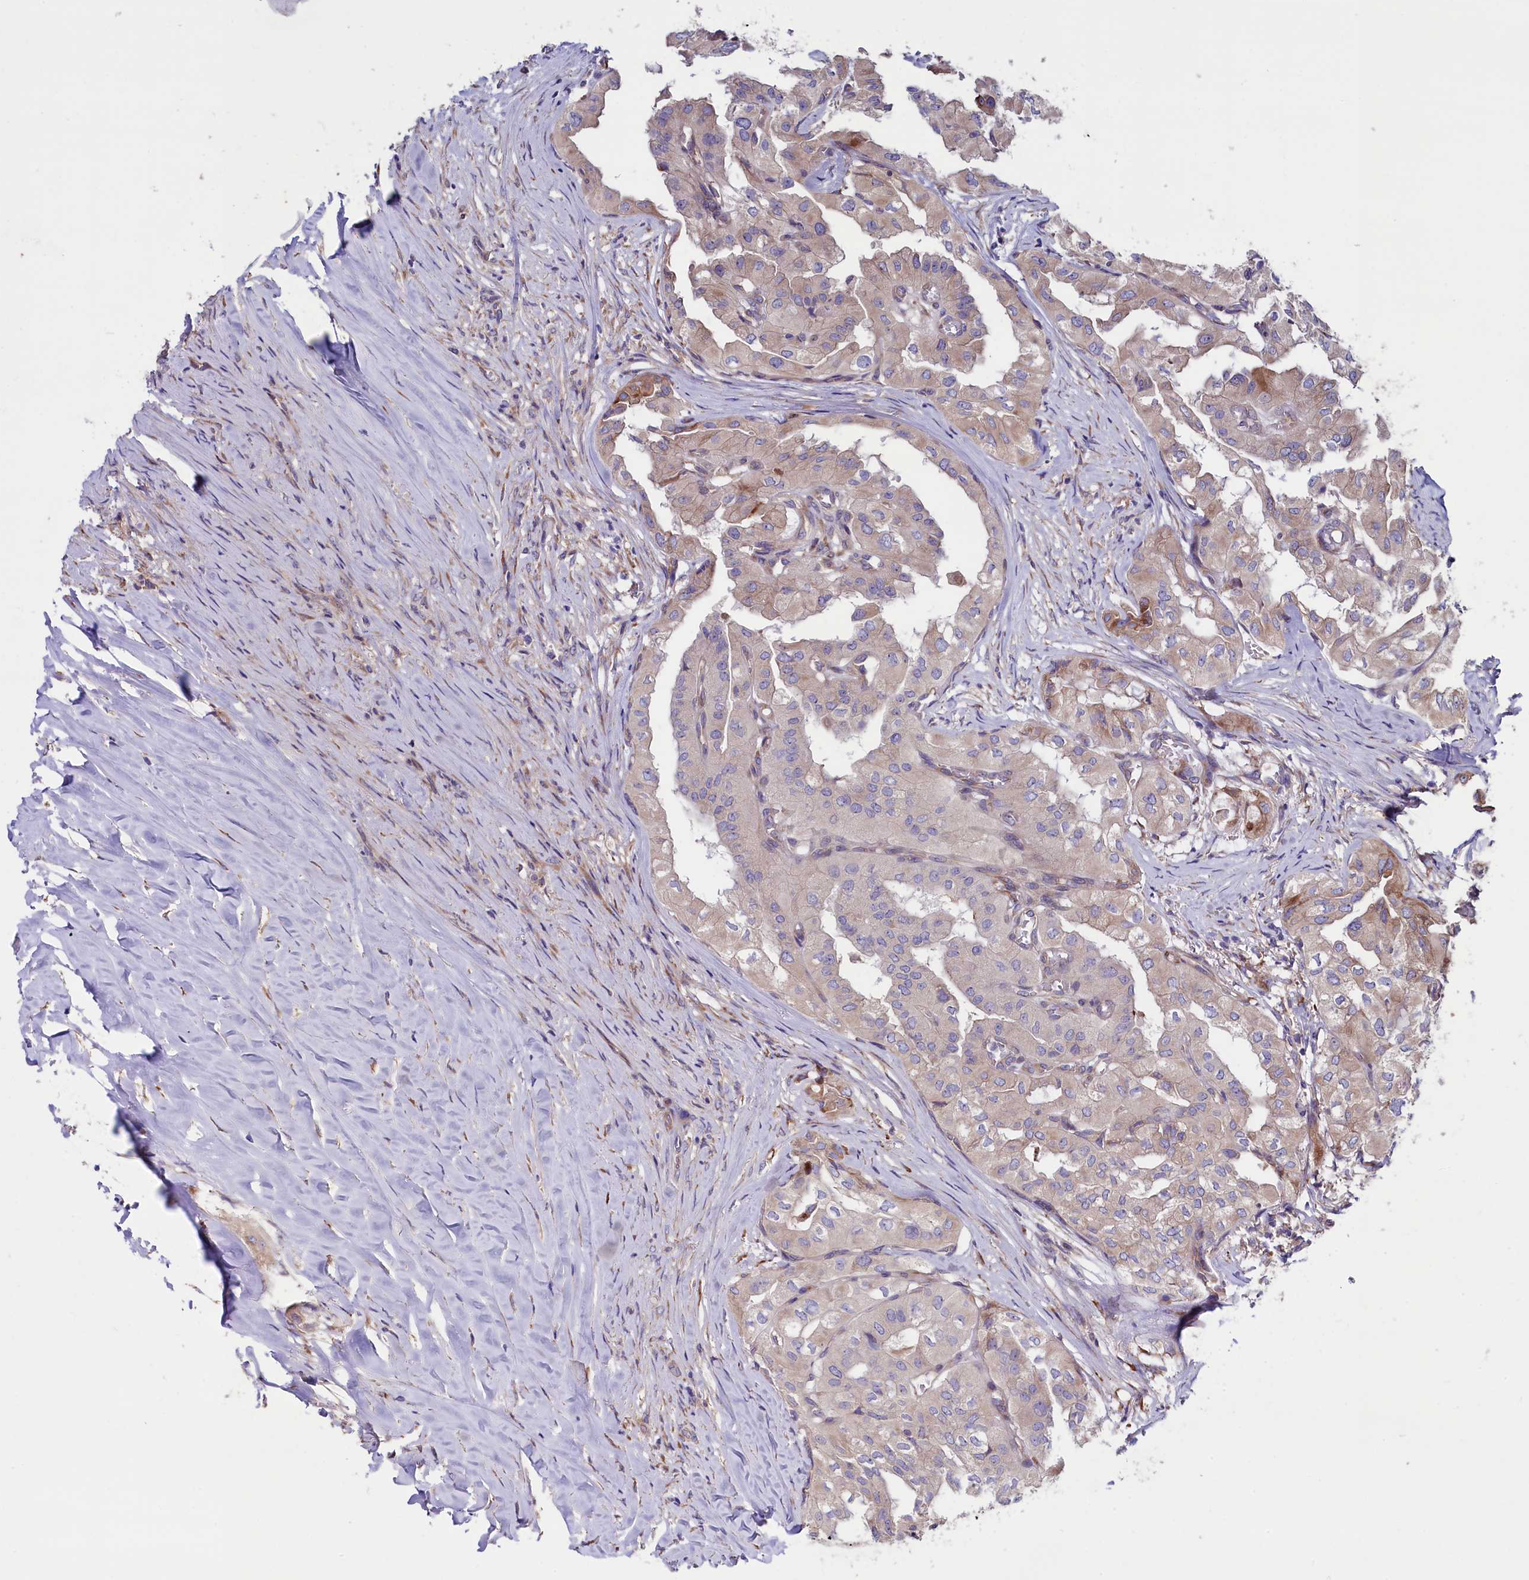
{"staining": {"intensity": "weak", "quantity": "<25%", "location": "cytoplasmic/membranous"}, "tissue": "thyroid cancer", "cell_type": "Tumor cells", "image_type": "cancer", "snomed": [{"axis": "morphology", "description": "Papillary adenocarcinoma, NOS"}, {"axis": "topography", "description": "Thyroid gland"}], "caption": "The histopathology image displays no significant positivity in tumor cells of thyroid cancer.", "gene": "GPR108", "patient": {"sex": "female", "age": 59}}